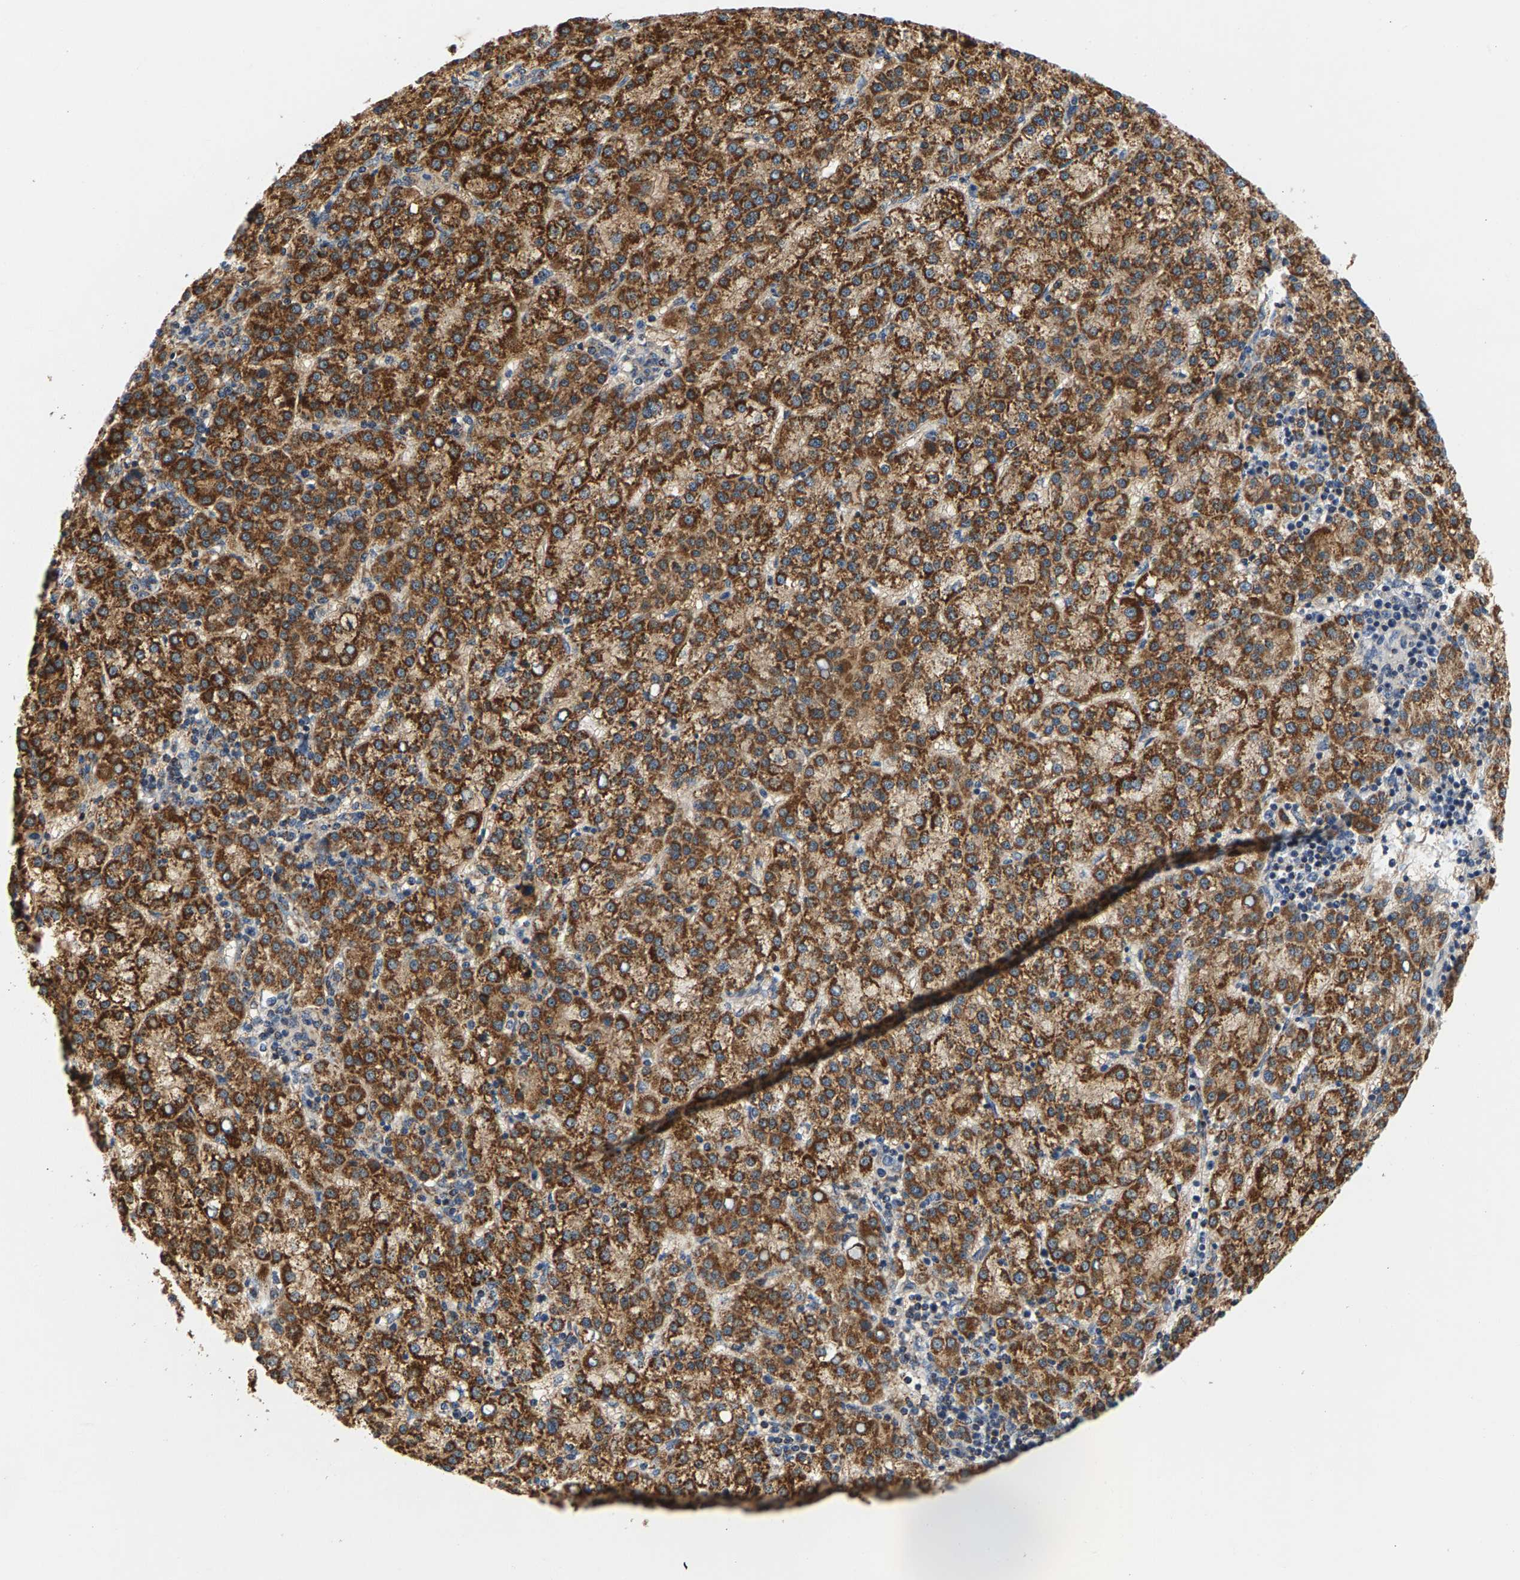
{"staining": {"intensity": "strong", "quantity": ">75%", "location": "cytoplasmic/membranous"}, "tissue": "liver cancer", "cell_type": "Tumor cells", "image_type": "cancer", "snomed": [{"axis": "morphology", "description": "Carcinoma, Hepatocellular, NOS"}, {"axis": "topography", "description": "Liver"}], "caption": "IHC photomicrograph of liver cancer stained for a protein (brown), which reveals high levels of strong cytoplasmic/membranous expression in approximately >75% of tumor cells.", "gene": "PDE1A", "patient": {"sex": "female", "age": 58}}